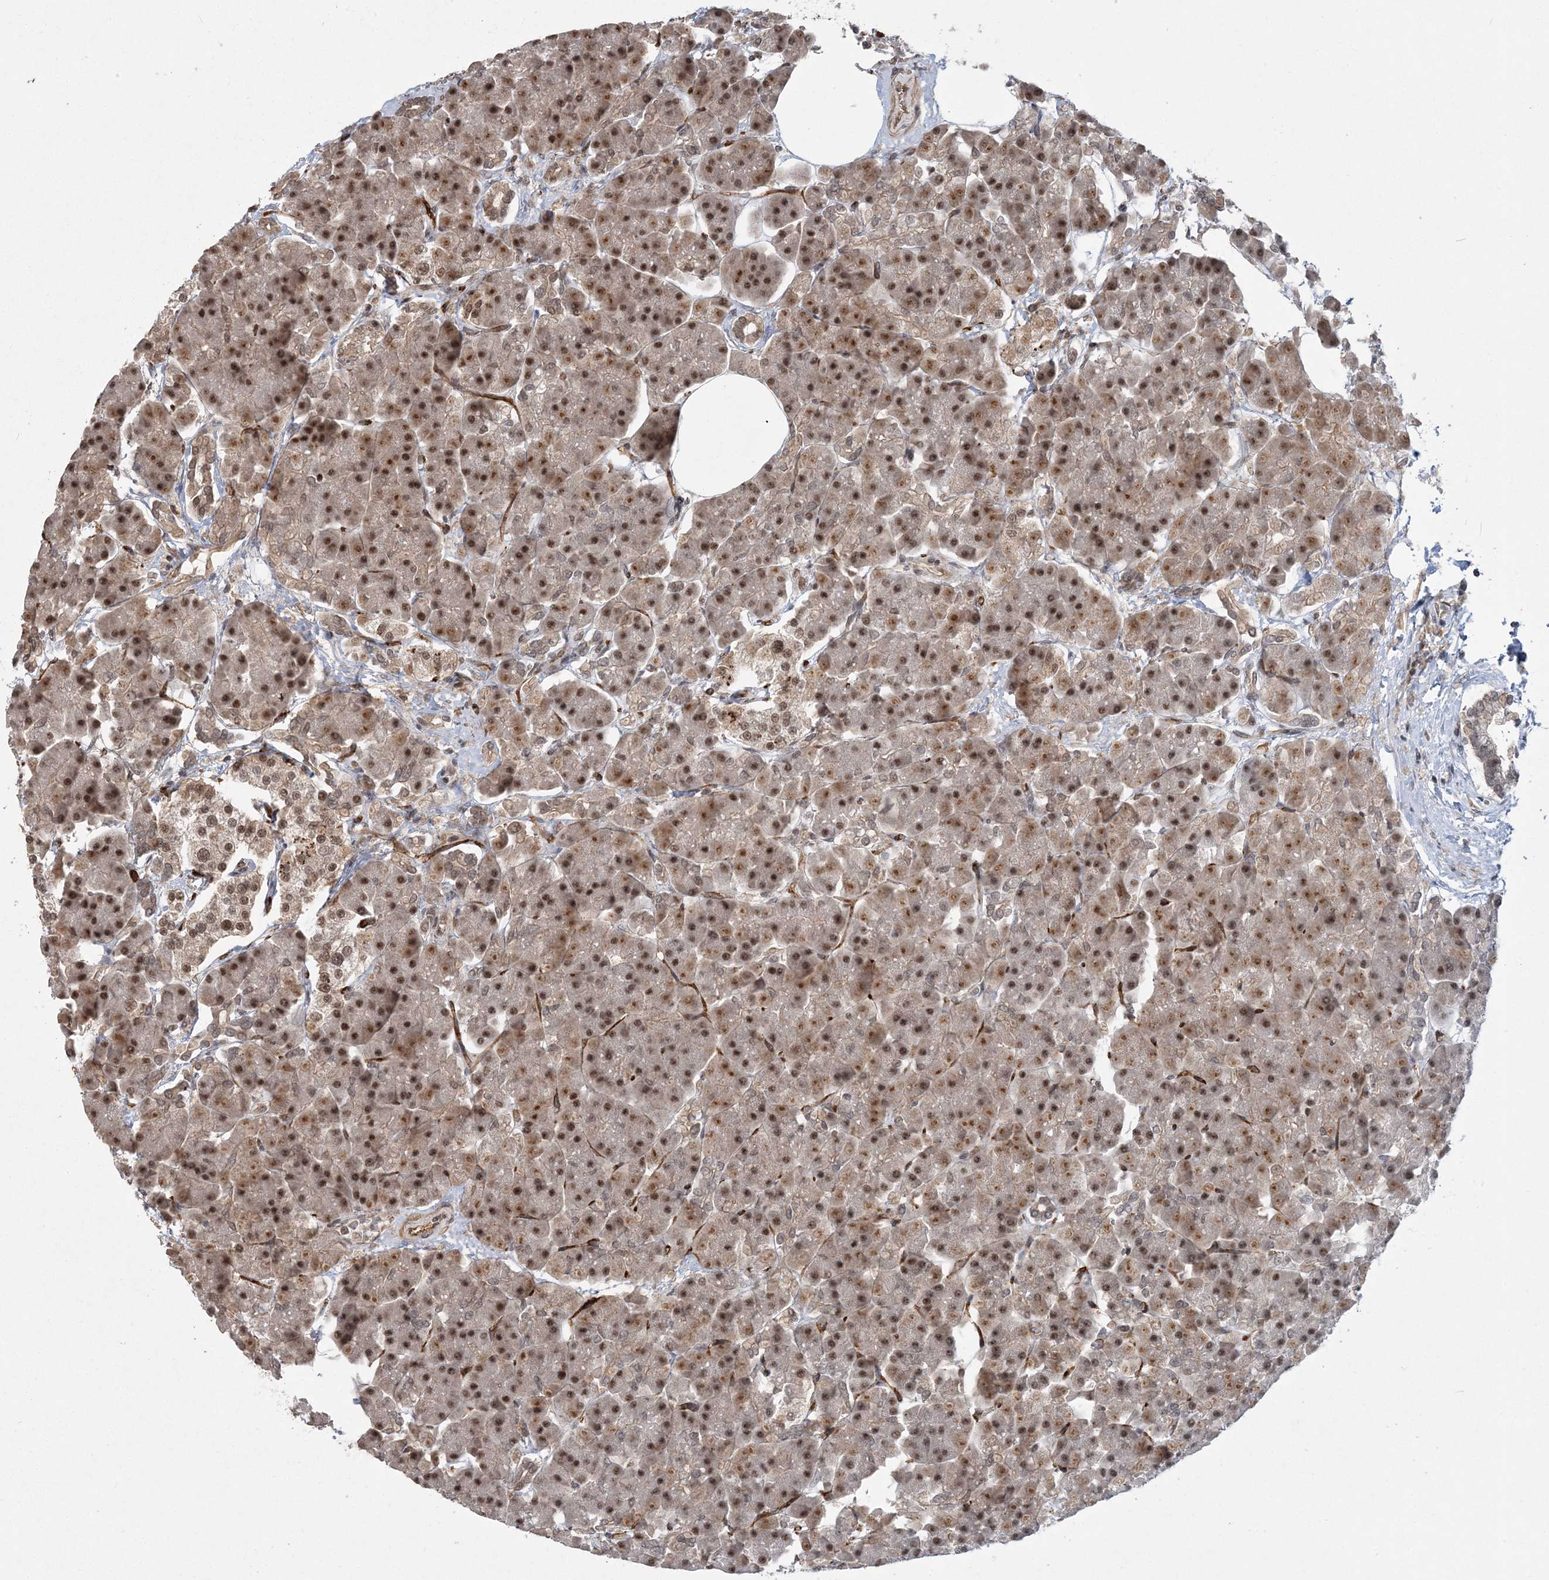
{"staining": {"intensity": "strong", "quantity": ">75%", "location": "nuclear"}, "tissue": "pancreas", "cell_type": "Exocrine glandular cells", "image_type": "normal", "snomed": [{"axis": "morphology", "description": "Normal tissue, NOS"}, {"axis": "topography", "description": "Pancreas"}], "caption": "Unremarkable pancreas was stained to show a protein in brown. There is high levels of strong nuclear staining in approximately >75% of exocrine glandular cells. (Stains: DAB (3,3'-diaminobenzidine) in brown, nuclei in blue, Microscopy: brightfield microscopy at high magnification).", "gene": "COPS7B", "patient": {"sex": "female", "age": 70}}